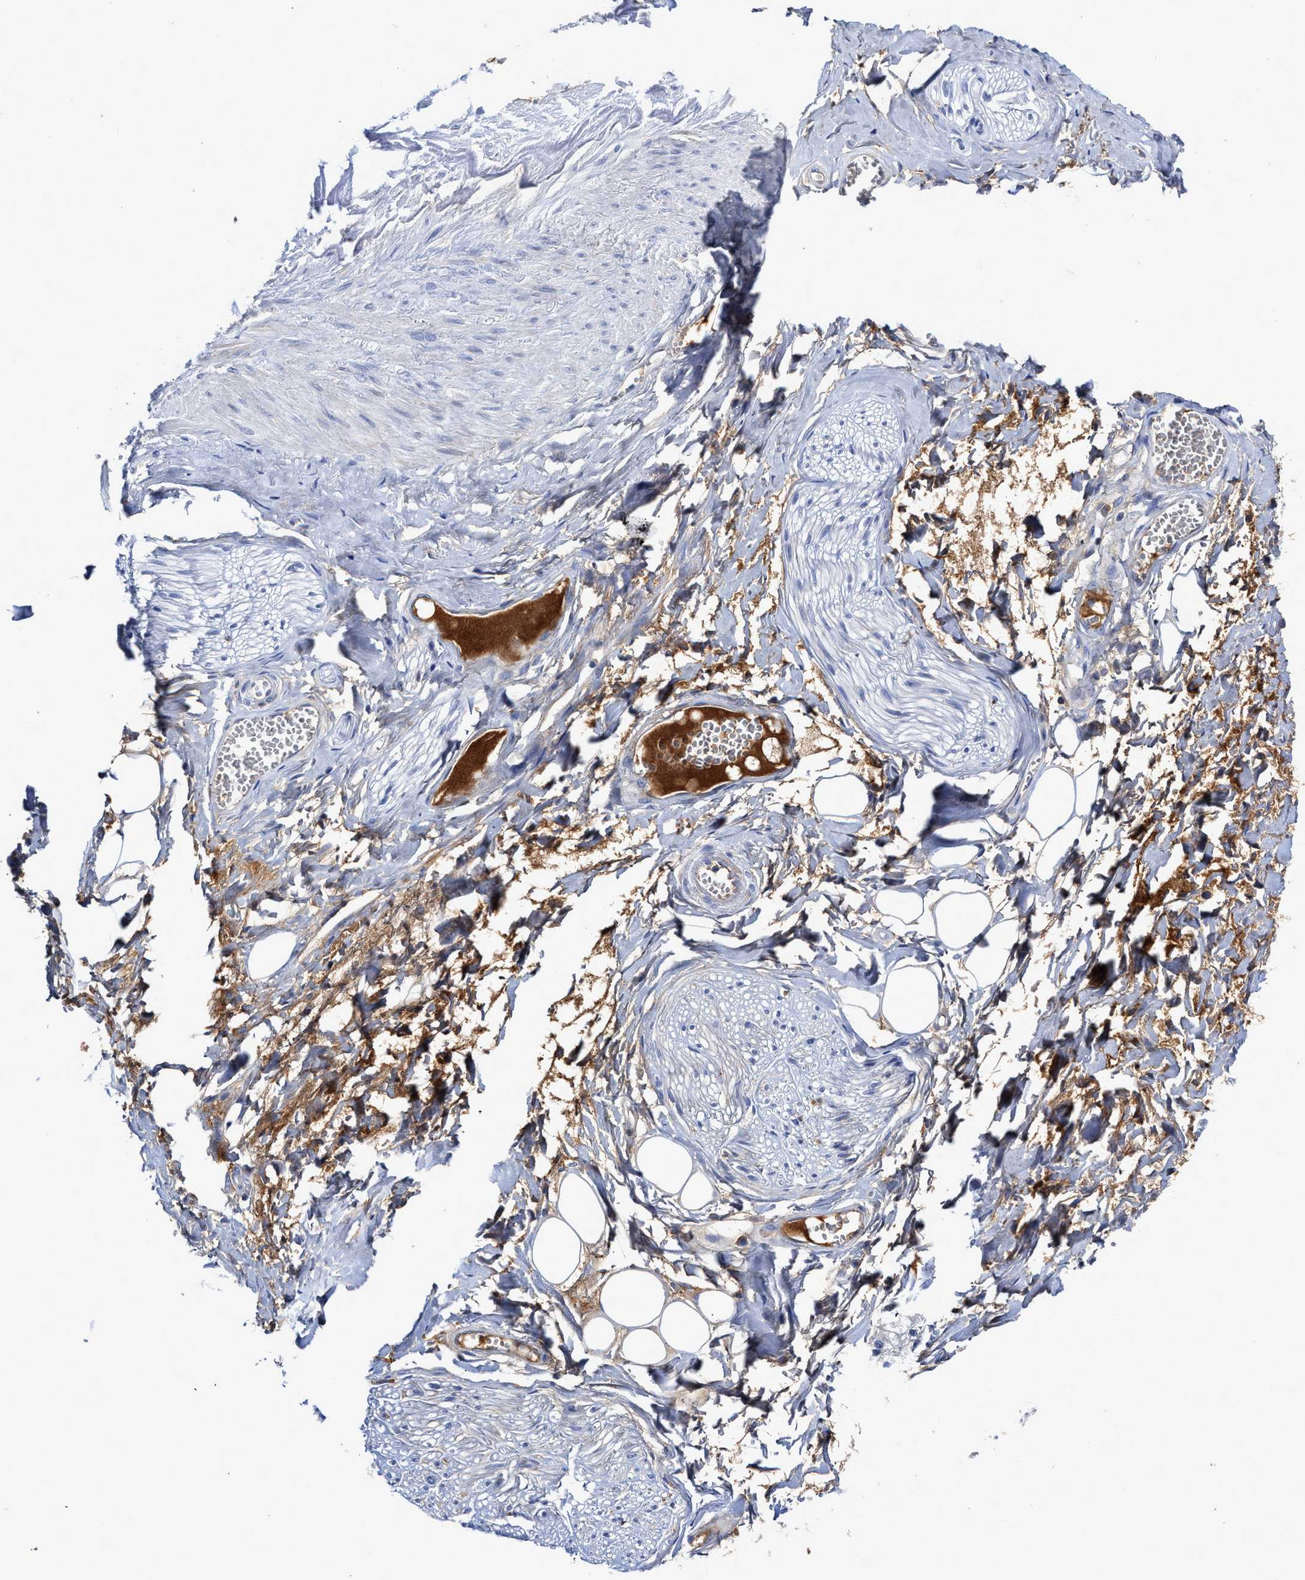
{"staining": {"intensity": "negative", "quantity": "none", "location": "none"}, "tissue": "adipose tissue", "cell_type": "Adipocytes", "image_type": "normal", "snomed": [{"axis": "morphology", "description": "Normal tissue, NOS"}, {"axis": "morphology", "description": "Inflammation, NOS"}, {"axis": "topography", "description": "Salivary gland"}, {"axis": "topography", "description": "Peripheral nerve tissue"}], "caption": "This is an immunohistochemistry (IHC) histopathology image of unremarkable human adipose tissue. There is no staining in adipocytes.", "gene": "C2", "patient": {"sex": "female", "age": 75}}